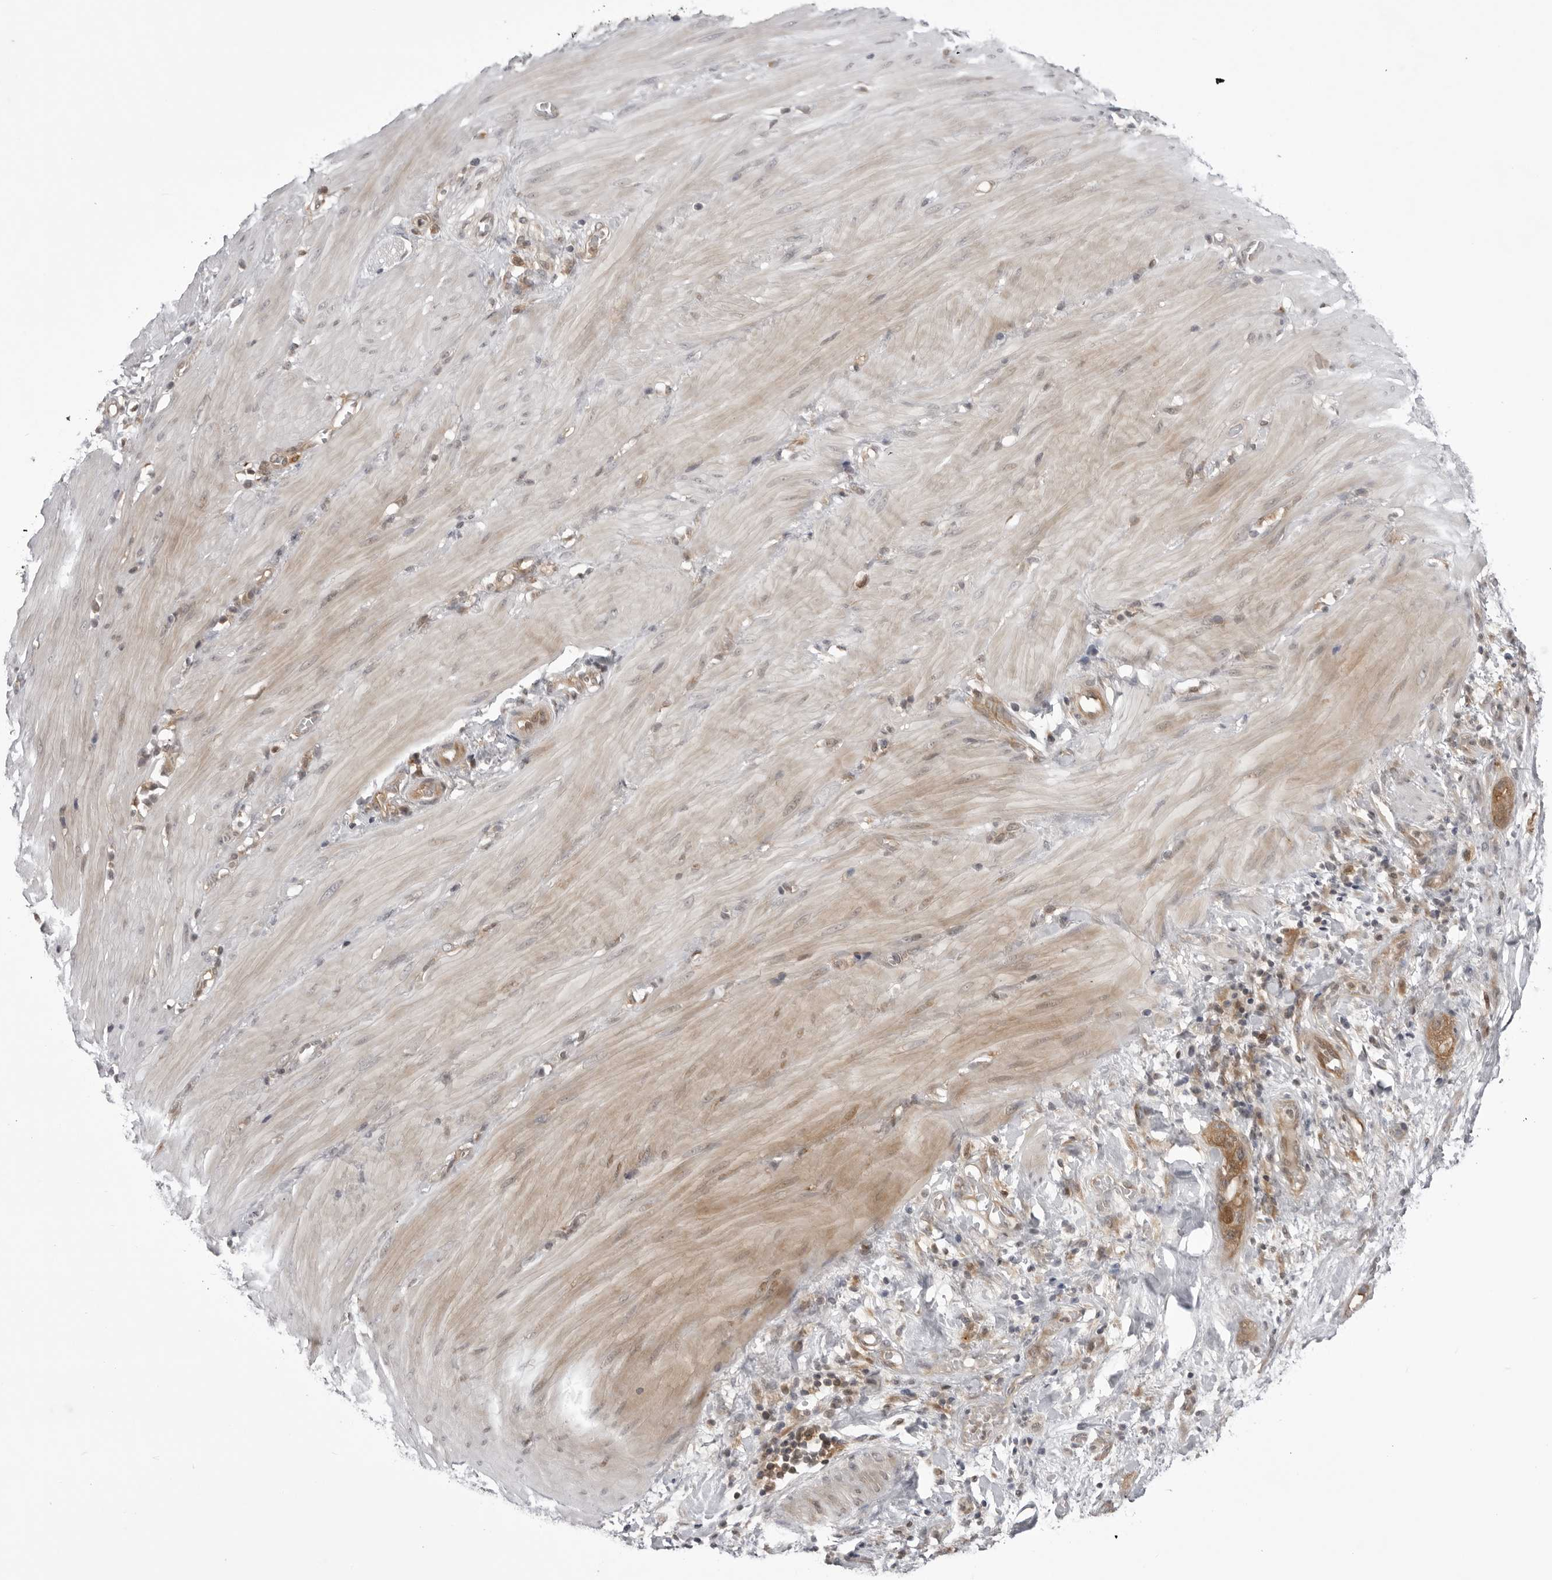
{"staining": {"intensity": "moderate", "quantity": ">75%", "location": "cytoplasmic/membranous"}, "tissue": "stomach cancer", "cell_type": "Tumor cells", "image_type": "cancer", "snomed": [{"axis": "morphology", "description": "Adenocarcinoma, NOS"}, {"axis": "topography", "description": "Stomach"}, {"axis": "topography", "description": "Stomach, lower"}], "caption": "Stomach adenocarcinoma was stained to show a protein in brown. There is medium levels of moderate cytoplasmic/membranous staining in approximately >75% of tumor cells.", "gene": "USP43", "patient": {"sex": "female", "age": 48}}